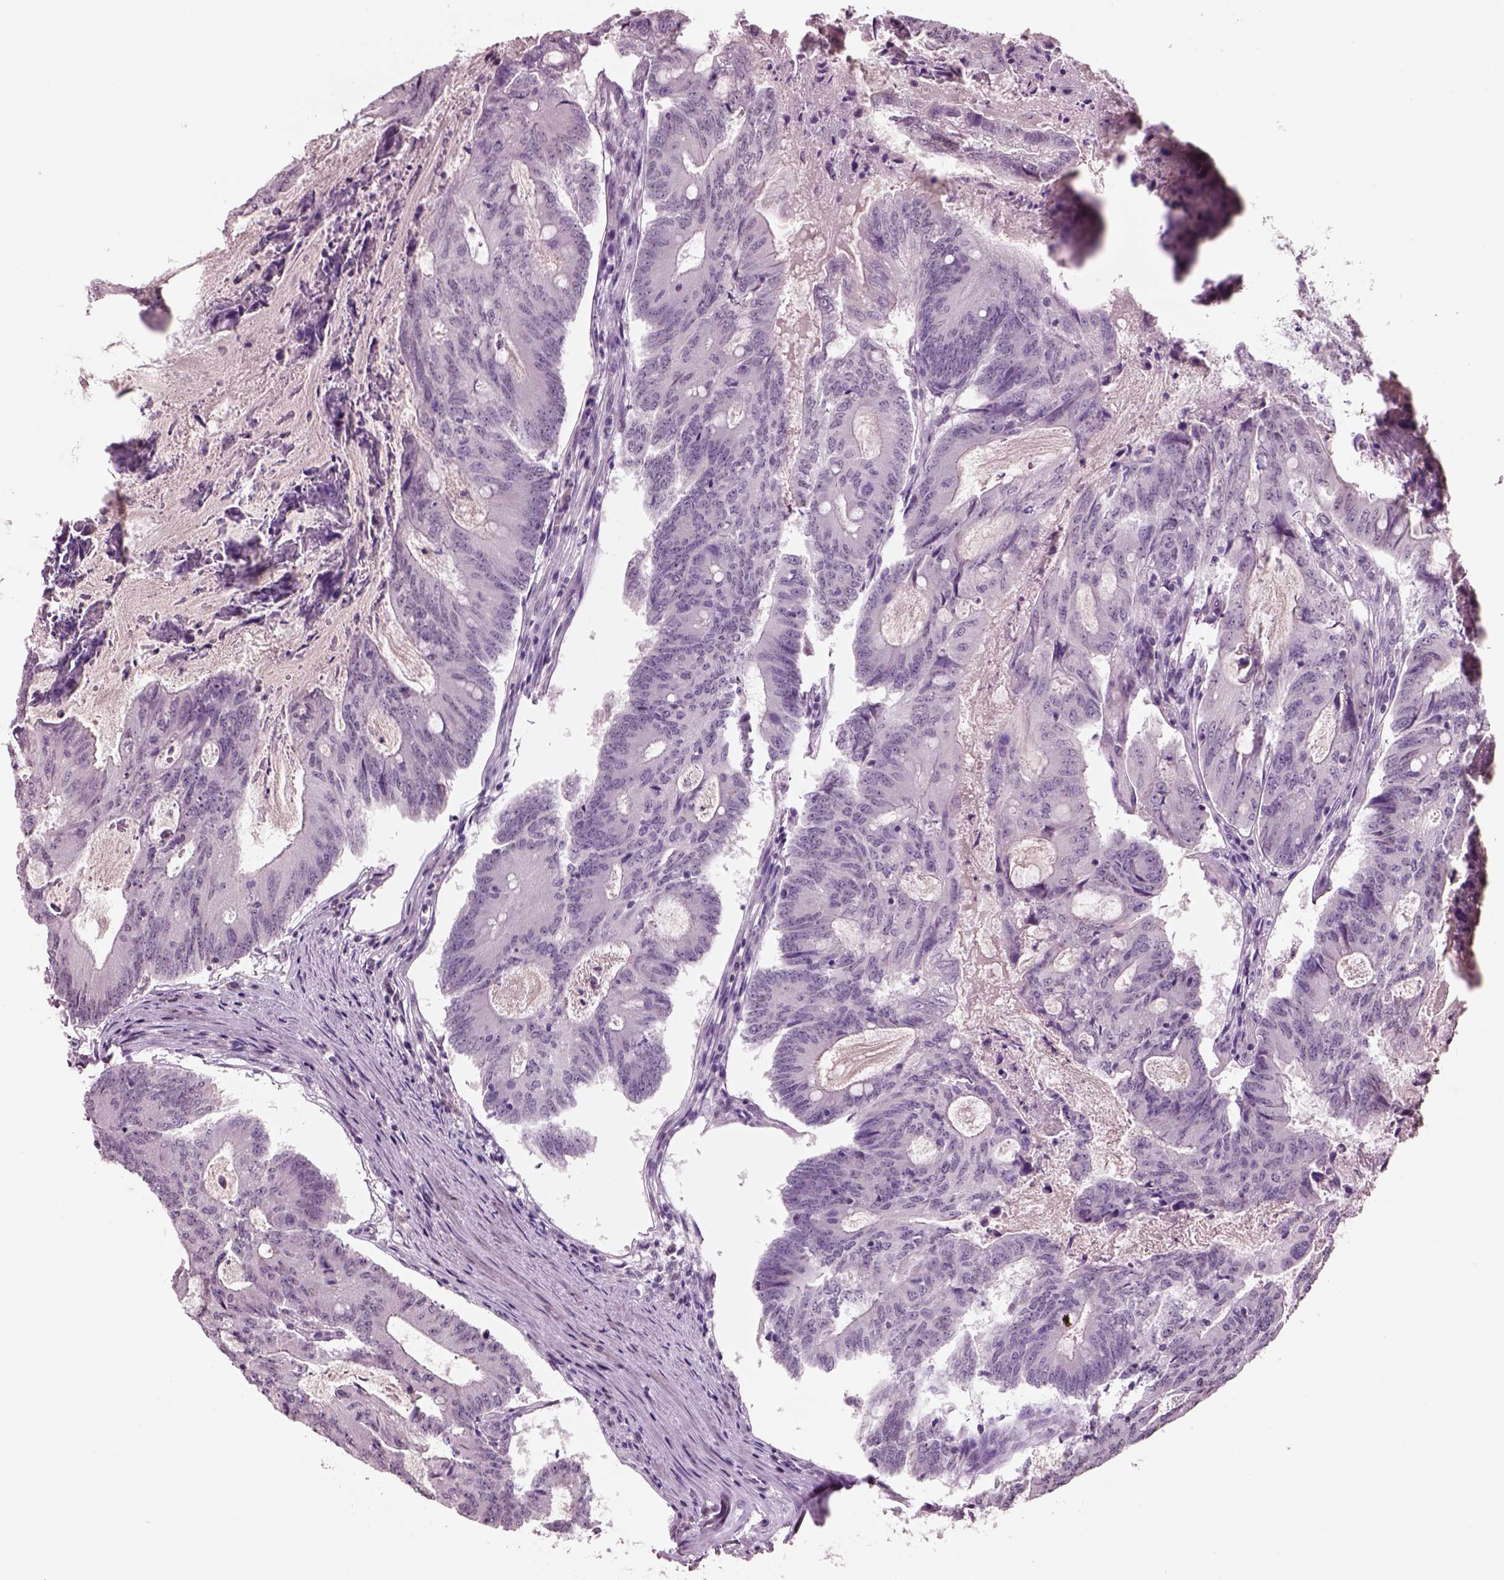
{"staining": {"intensity": "negative", "quantity": "none", "location": "none"}, "tissue": "colorectal cancer", "cell_type": "Tumor cells", "image_type": "cancer", "snomed": [{"axis": "morphology", "description": "Adenocarcinoma, NOS"}, {"axis": "topography", "description": "Colon"}], "caption": "A photomicrograph of adenocarcinoma (colorectal) stained for a protein displays no brown staining in tumor cells.", "gene": "SEPHS1", "patient": {"sex": "female", "age": 70}}